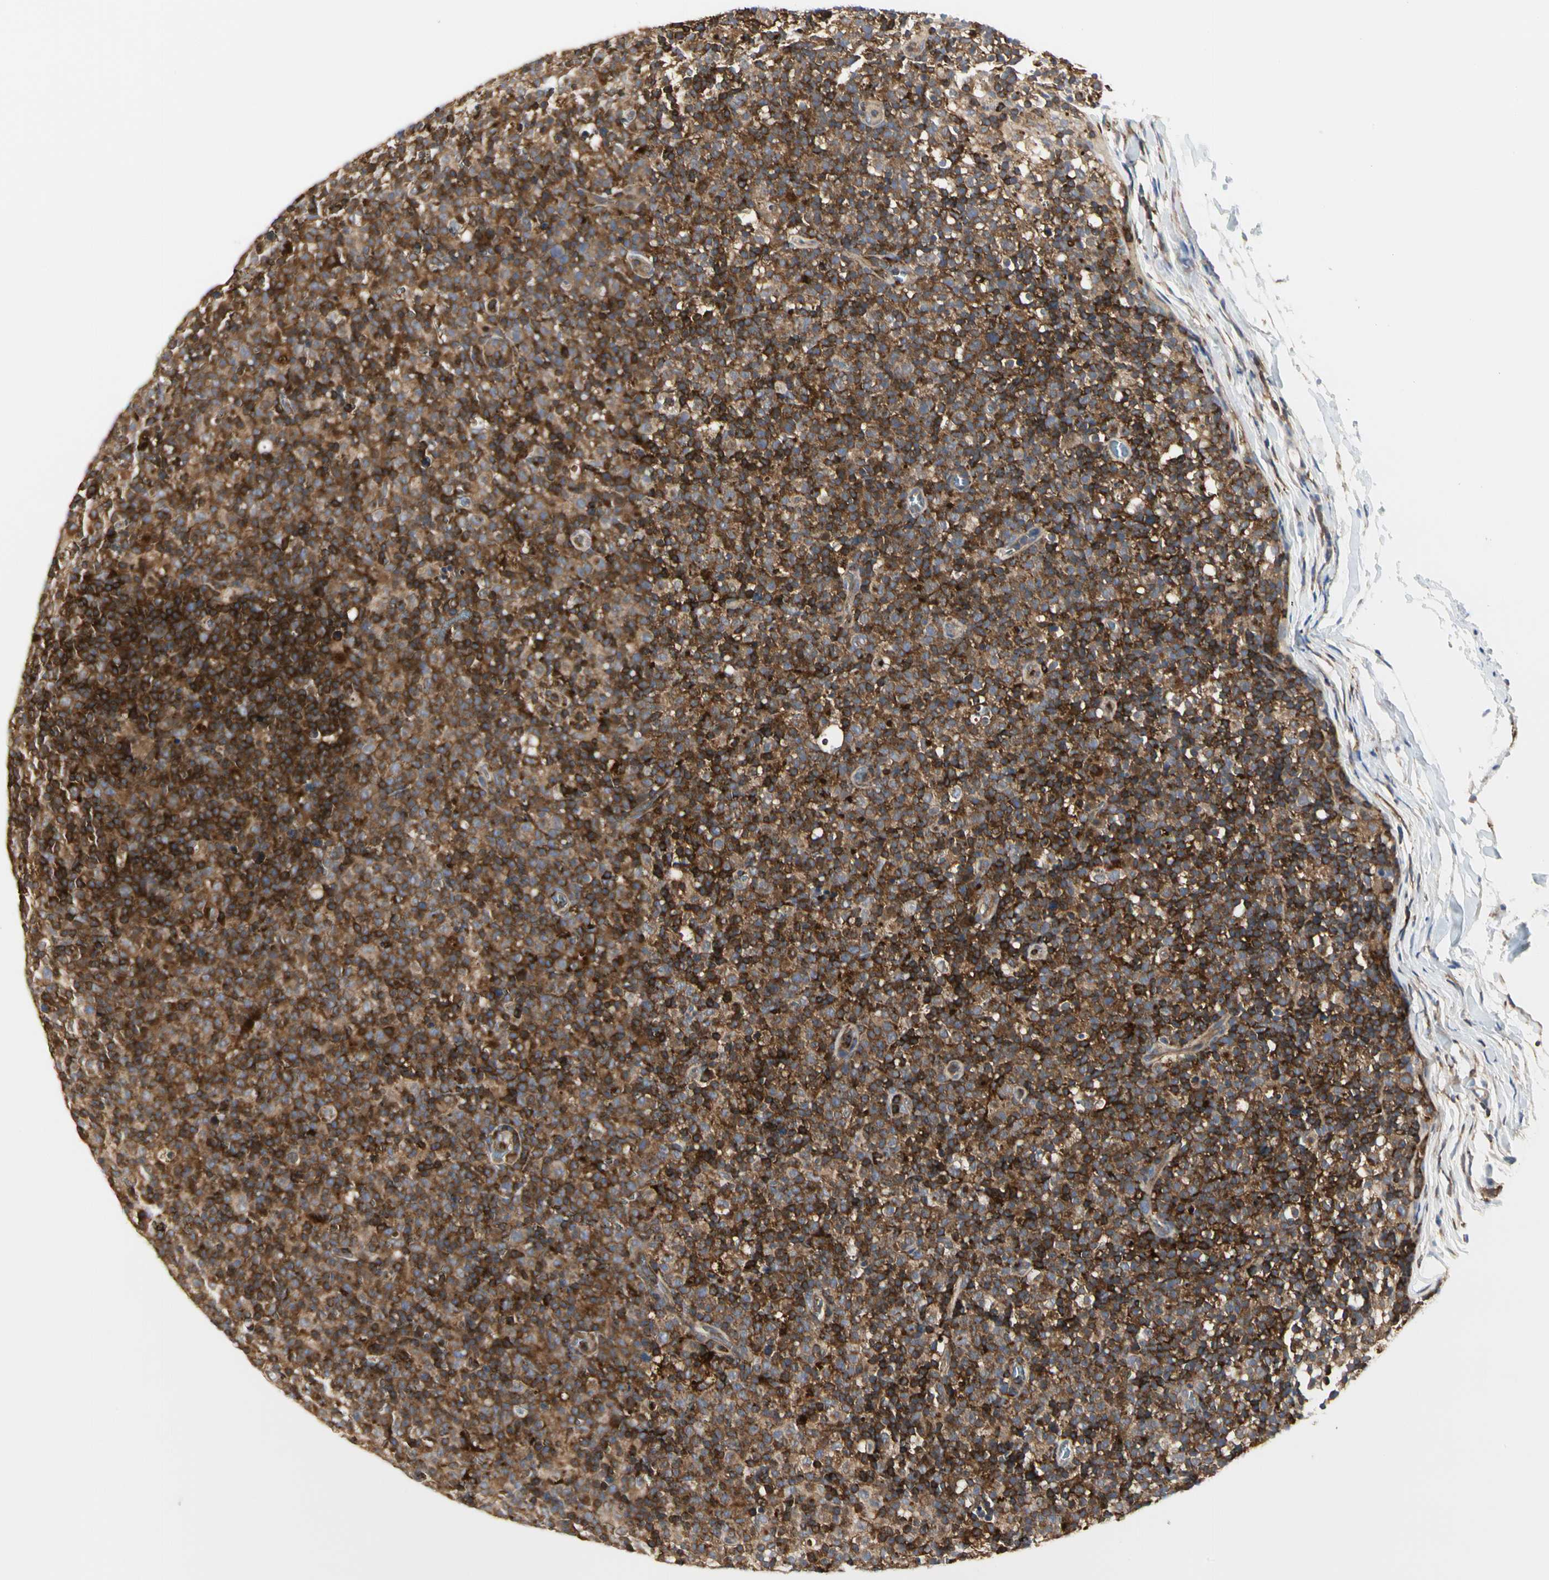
{"staining": {"intensity": "strong", "quantity": ">75%", "location": "cytoplasmic/membranous"}, "tissue": "lymph node", "cell_type": "Germinal center cells", "image_type": "normal", "snomed": [{"axis": "morphology", "description": "Normal tissue, NOS"}, {"axis": "morphology", "description": "Inflammation, NOS"}, {"axis": "topography", "description": "Lymph node"}], "caption": "Immunohistochemistry photomicrograph of normal lymph node stained for a protein (brown), which shows high levels of strong cytoplasmic/membranous positivity in about >75% of germinal center cells.", "gene": "NAPG", "patient": {"sex": "male", "age": 55}}